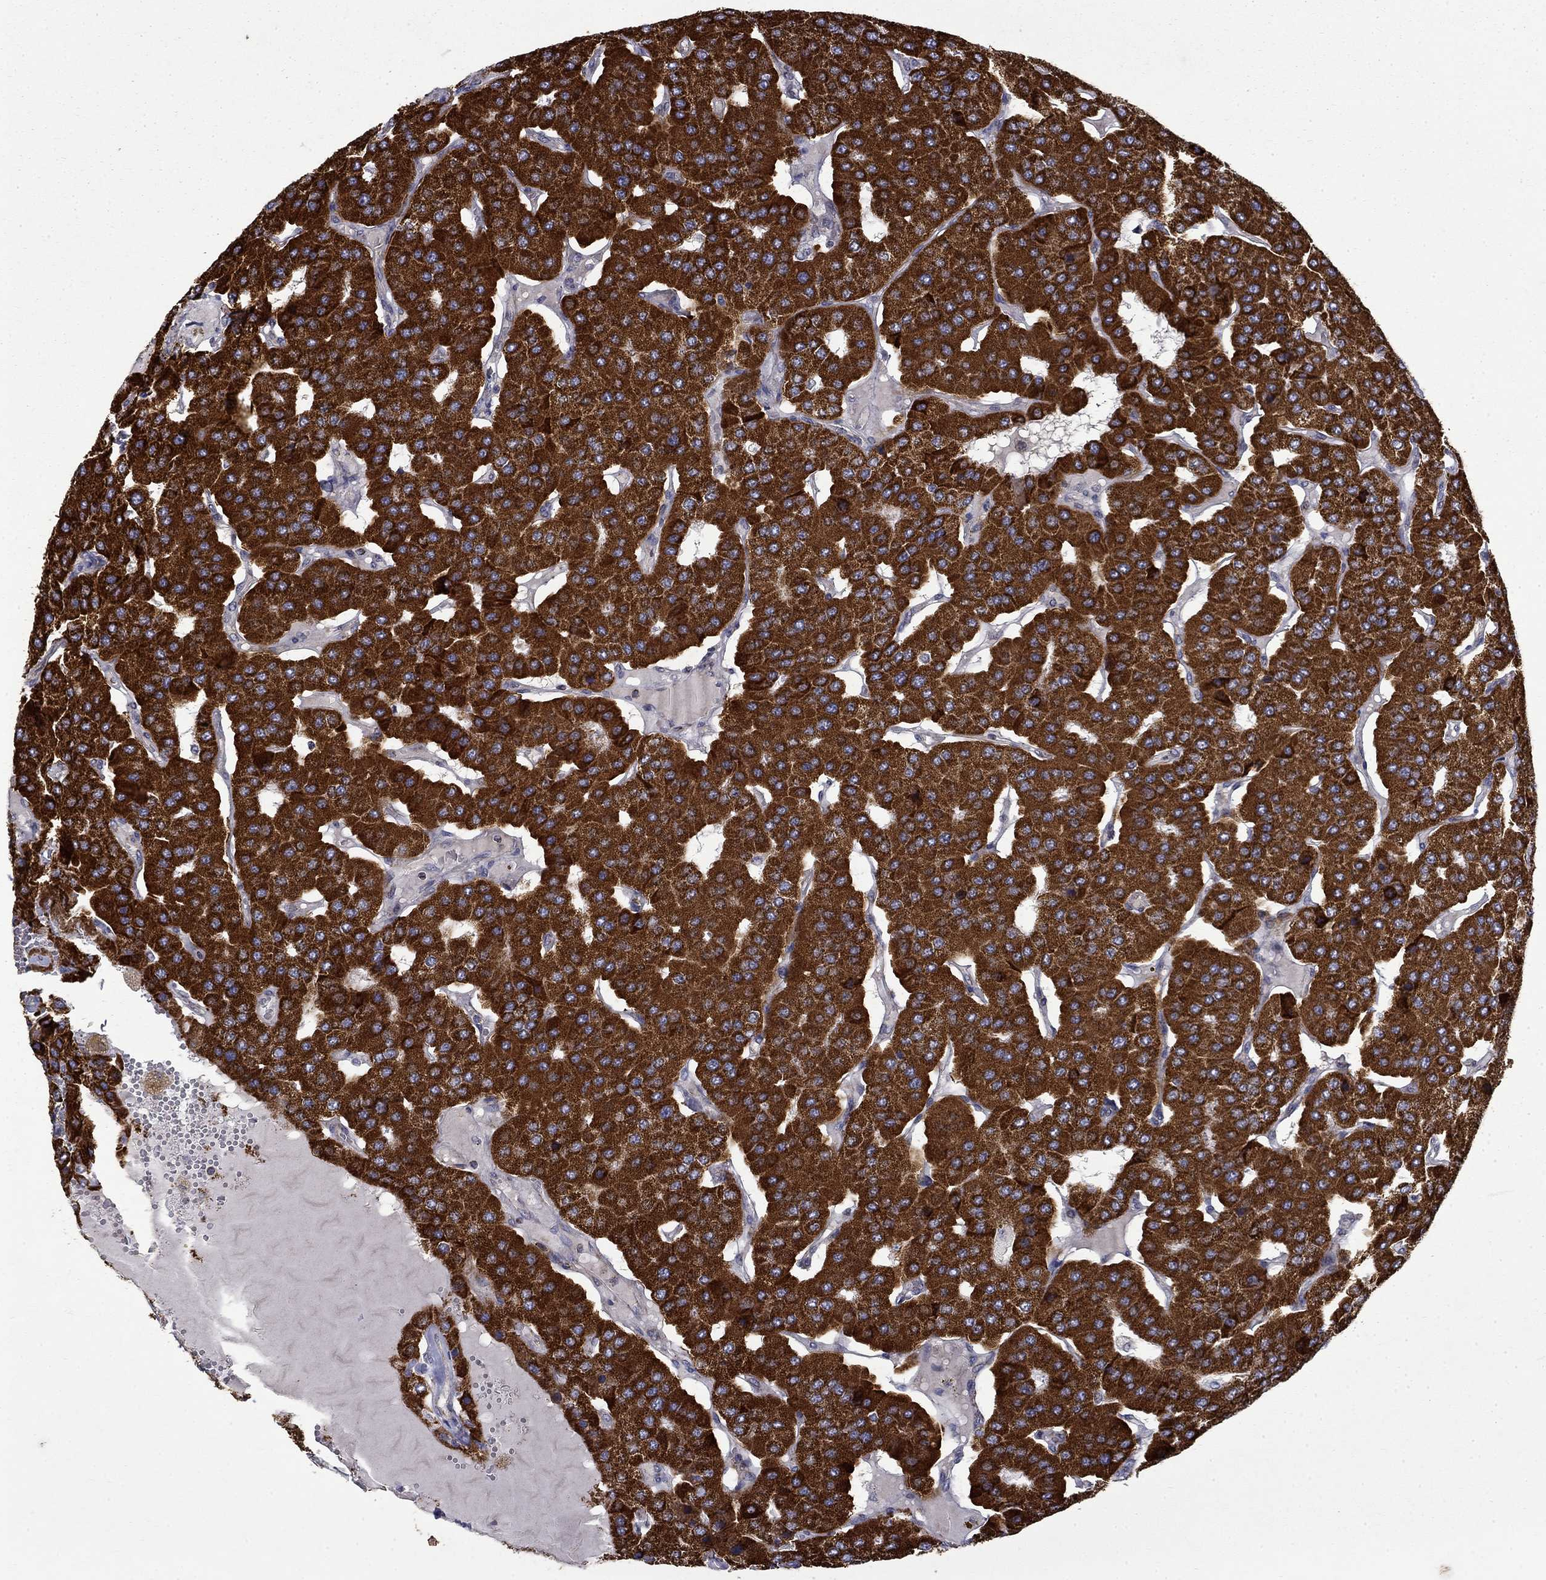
{"staining": {"intensity": "strong", "quantity": ">75%", "location": "cytoplasmic/membranous"}, "tissue": "parathyroid gland", "cell_type": "Glandular cells", "image_type": "normal", "snomed": [{"axis": "morphology", "description": "Normal tissue, NOS"}, {"axis": "morphology", "description": "Adenoma, NOS"}, {"axis": "topography", "description": "Parathyroid gland"}], "caption": "Protein expression by IHC reveals strong cytoplasmic/membranous positivity in approximately >75% of glandular cells in unremarkable parathyroid gland.", "gene": "PCBP3", "patient": {"sex": "female", "age": 86}}